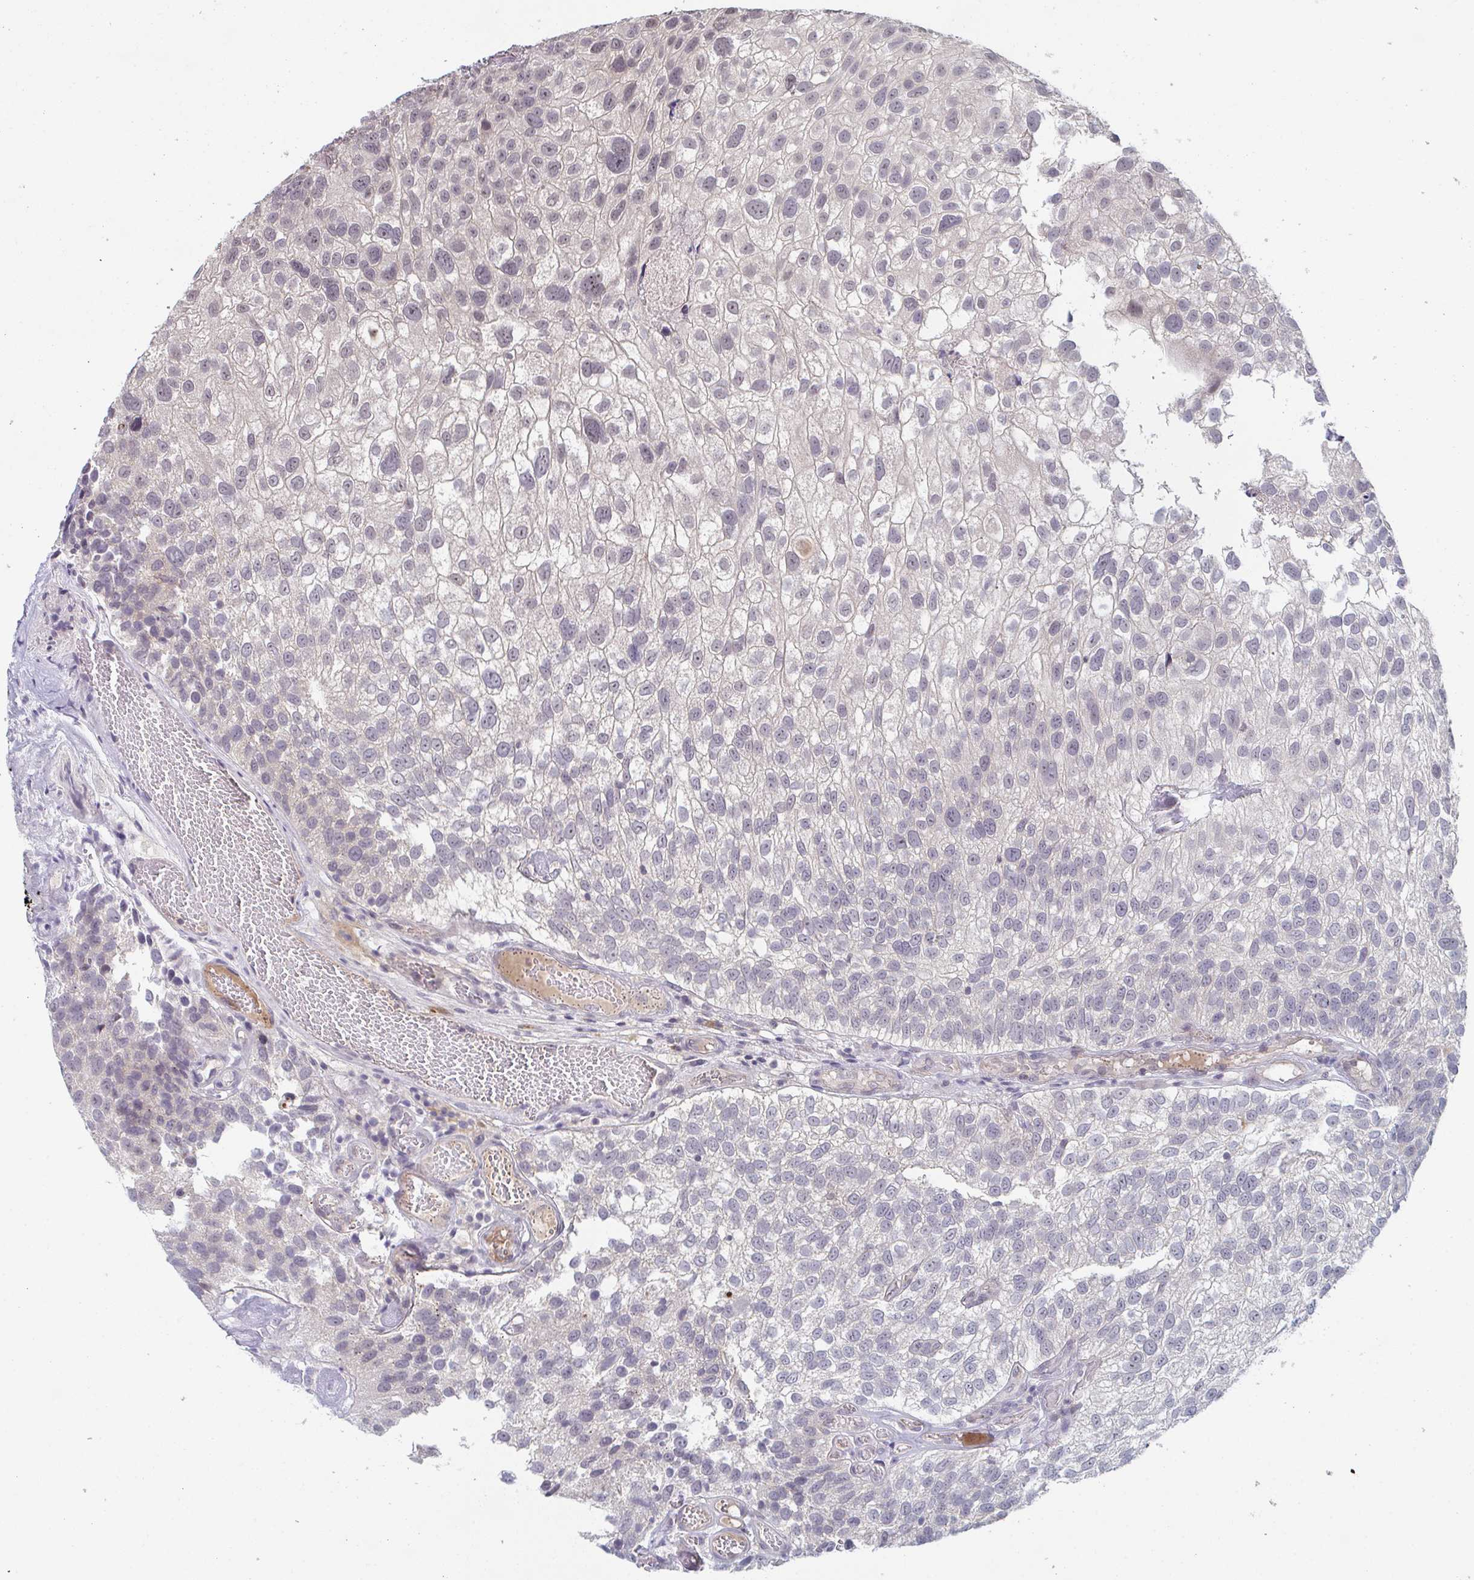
{"staining": {"intensity": "negative", "quantity": "none", "location": "none"}, "tissue": "urothelial cancer", "cell_type": "Tumor cells", "image_type": "cancer", "snomed": [{"axis": "morphology", "description": "Urothelial carcinoma, NOS"}, {"axis": "topography", "description": "Urinary bladder"}], "caption": "Immunohistochemistry (IHC) of urothelial cancer shows no staining in tumor cells.", "gene": "ZNF214", "patient": {"sex": "male", "age": 87}}